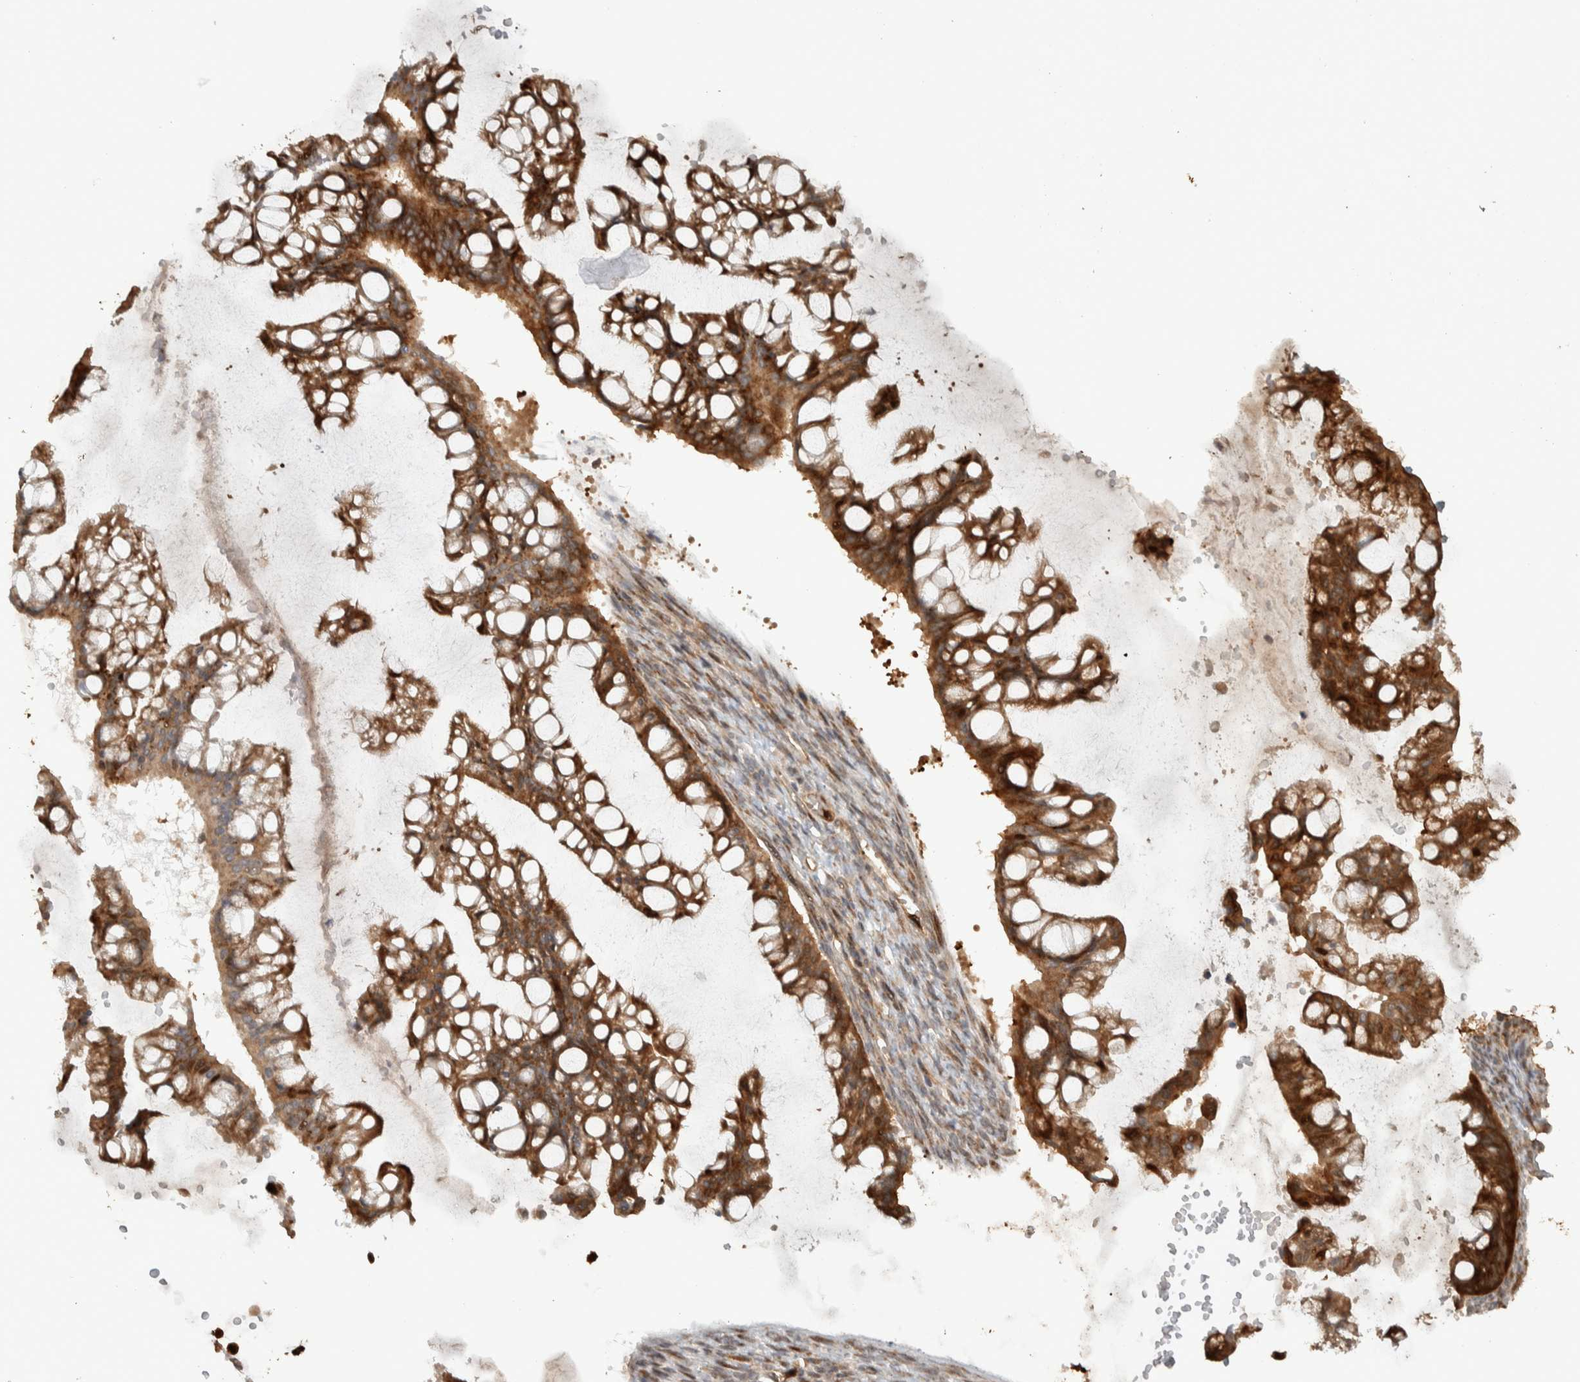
{"staining": {"intensity": "strong", "quantity": ">75%", "location": "cytoplasmic/membranous"}, "tissue": "ovarian cancer", "cell_type": "Tumor cells", "image_type": "cancer", "snomed": [{"axis": "morphology", "description": "Cystadenocarcinoma, mucinous, NOS"}, {"axis": "topography", "description": "Ovary"}], "caption": "Ovarian cancer stained with DAB immunohistochemistry shows high levels of strong cytoplasmic/membranous staining in approximately >75% of tumor cells.", "gene": "CNTROB", "patient": {"sex": "female", "age": 73}}